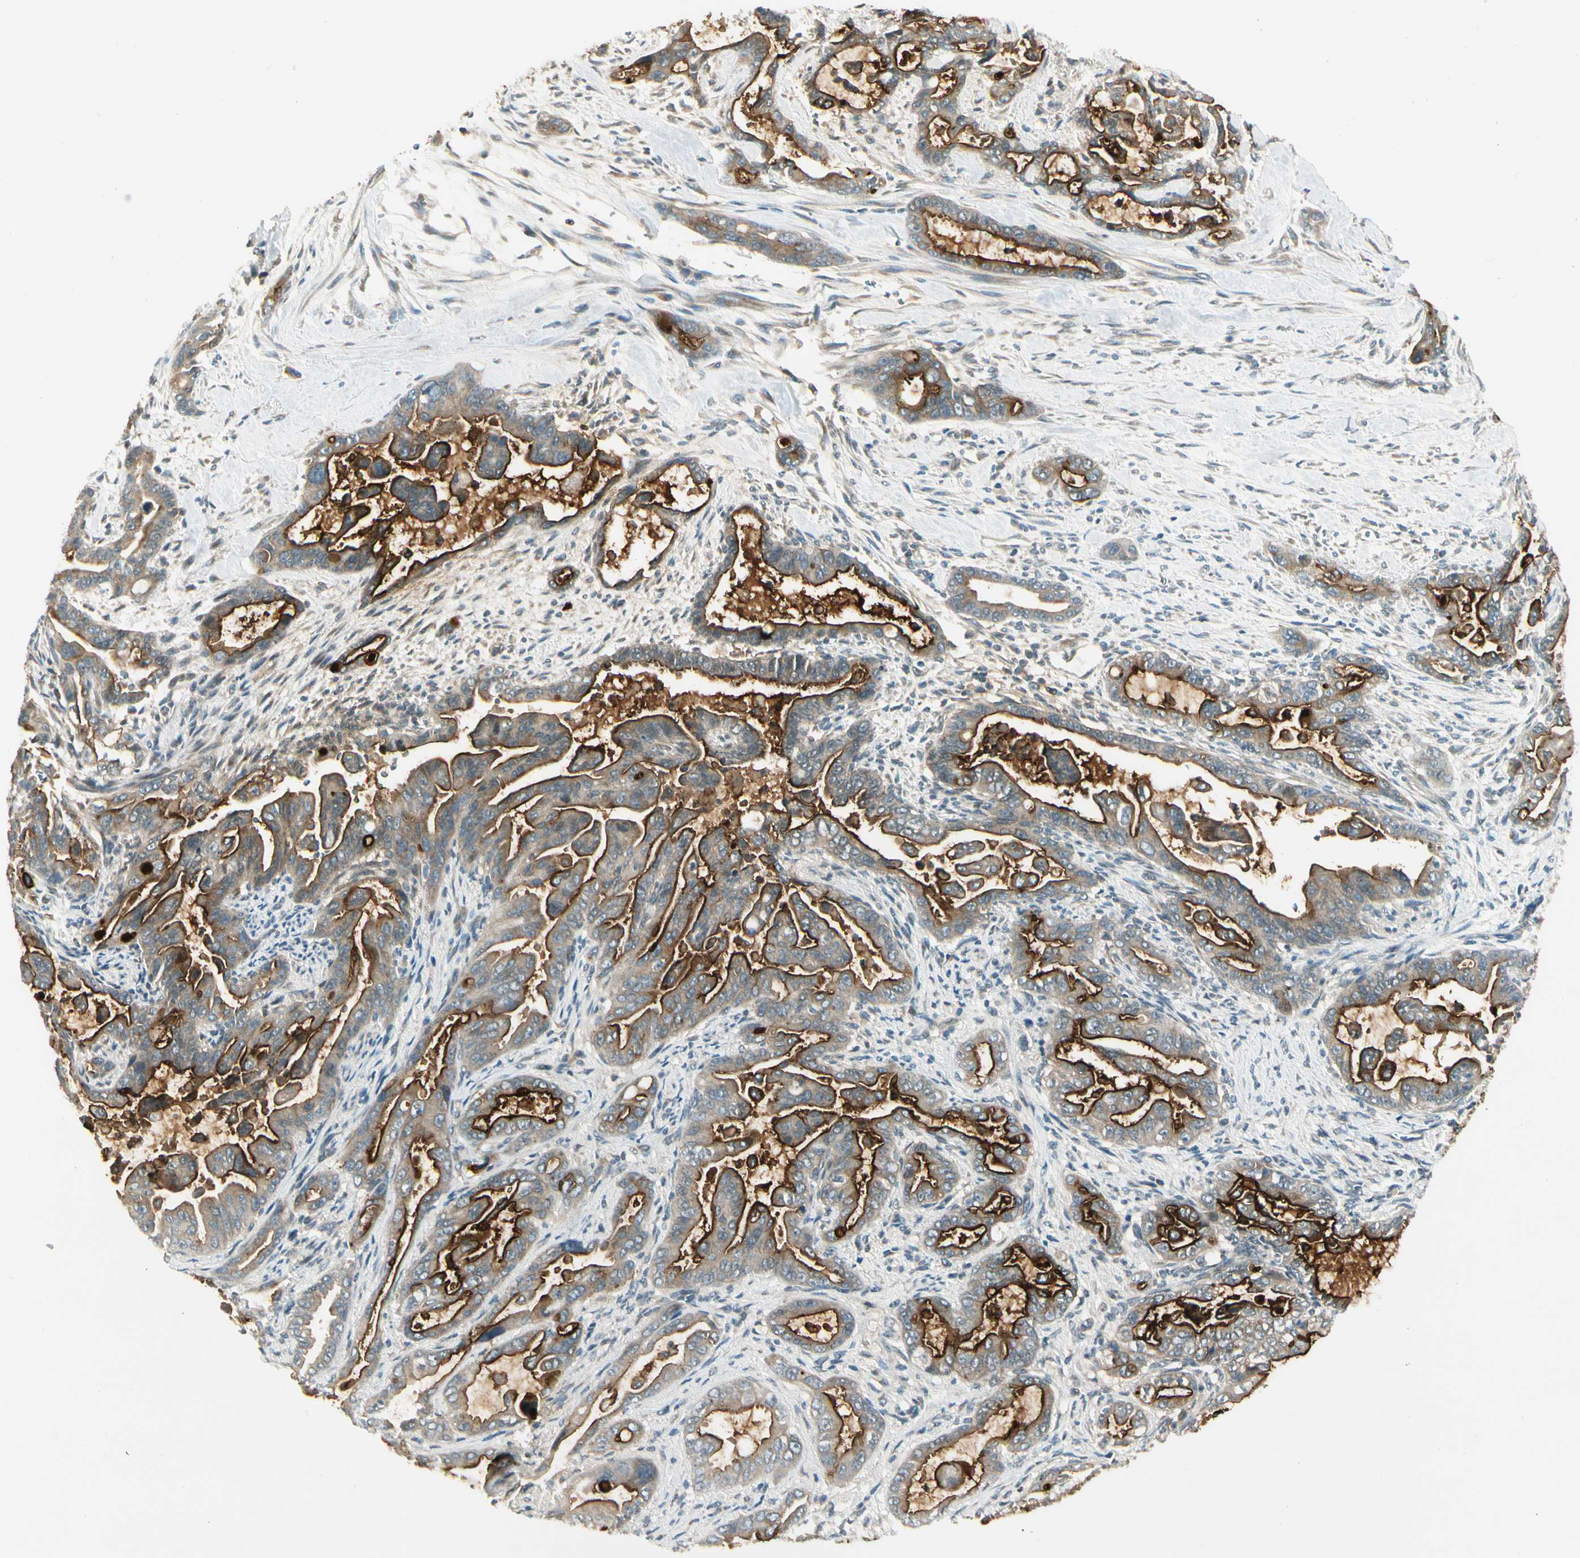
{"staining": {"intensity": "strong", "quantity": ">75%", "location": "cytoplasmic/membranous"}, "tissue": "pancreatic cancer", "cell_type": "Tumor cells", "image_type": "cancer", "snomed": [{"axis": "morphology", "description": "Adenocarcinoma, NOS"}, {"axis": "topography", "description": "Pancreas"}], "caption": "This photomicrograph displays IHC staining of human adenocarcinoma (pancreatic), with high strong cytoplasmic/membranous expression in about >75% of tumor cells.", "gene": "BNIP1", "patient": {"sex": "male", "age": 70}}